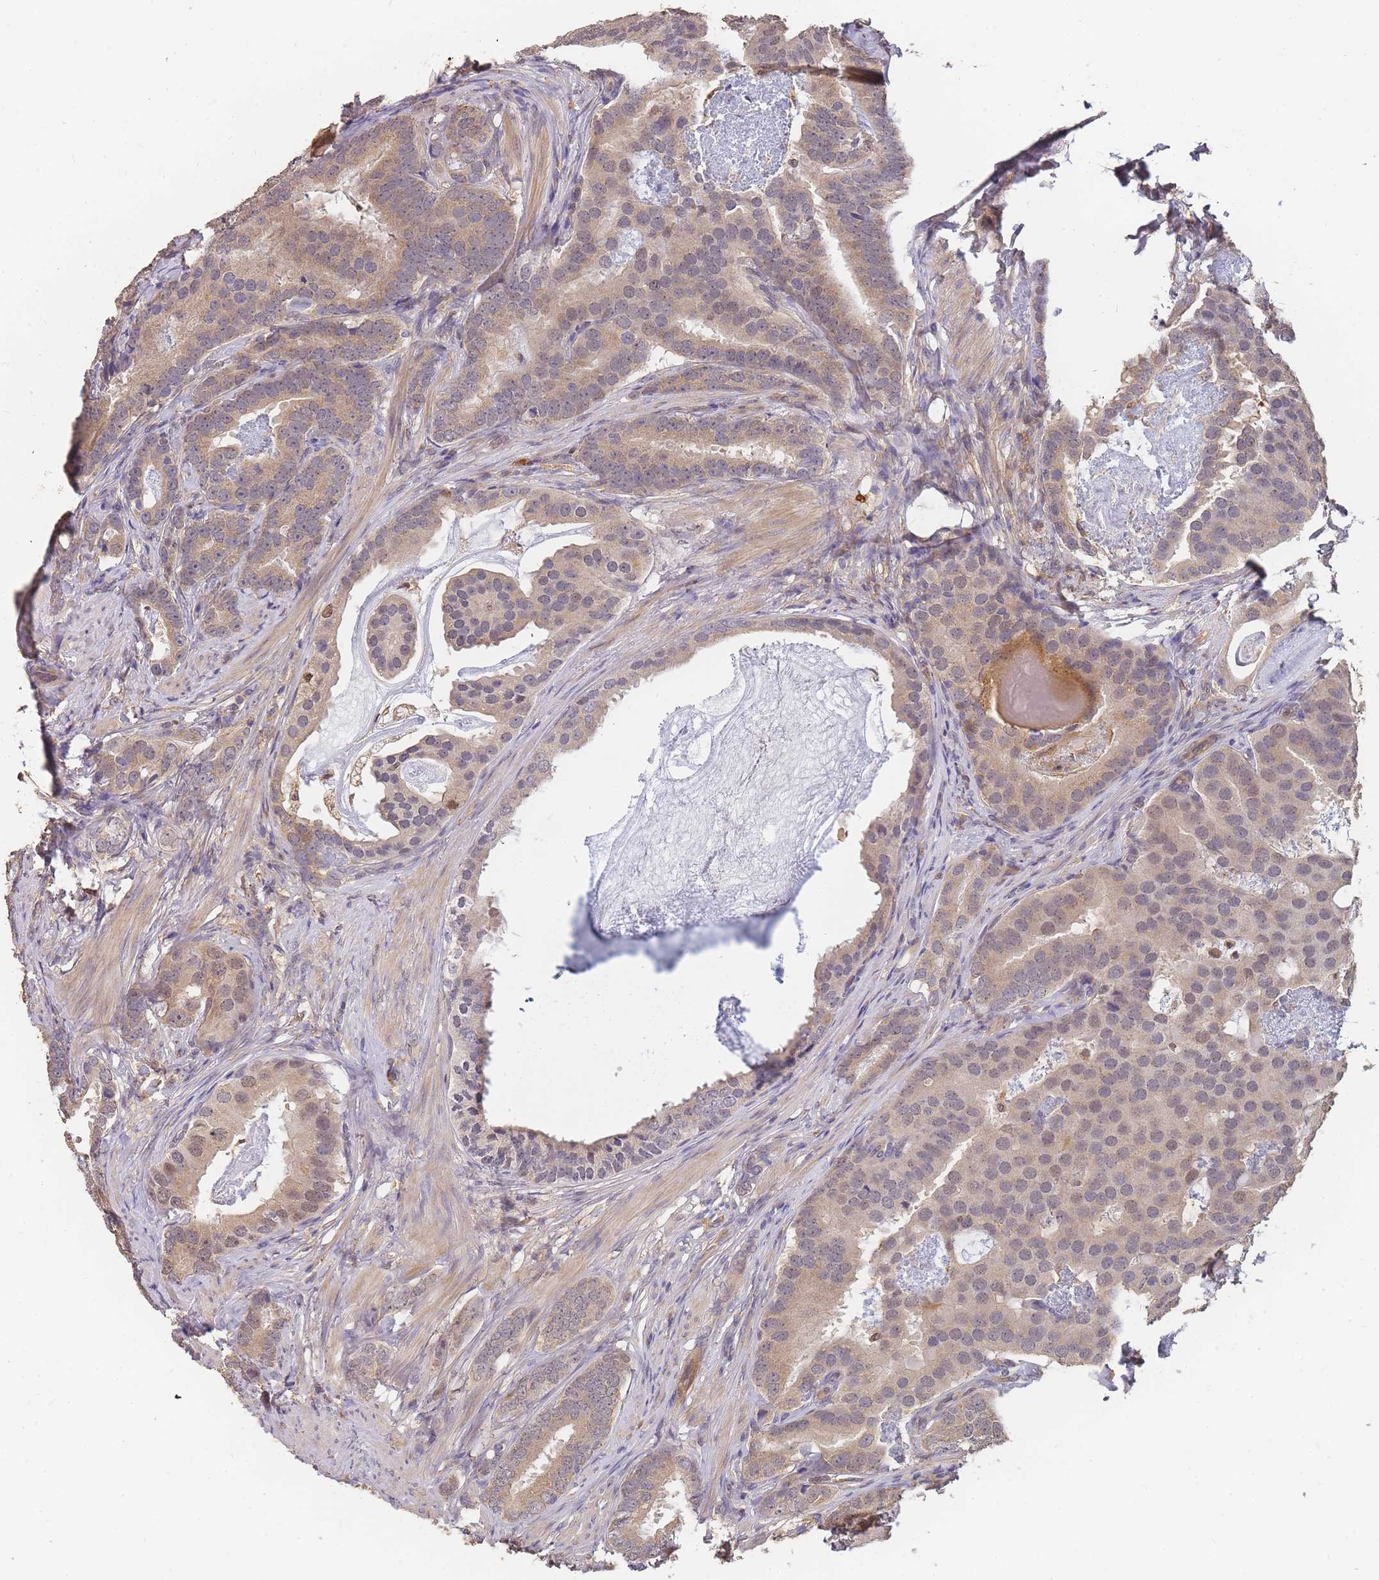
{"staining": {"intensity": "moderate", "quantity": ">75%", "location": "cytoplasmic/membranous,nuclear"}, "tissue": "prostate cancer", "cell_type": "Tumor cells", "image_type": "cancer", "snomed": [{"axis": "morphology", "description": "Adenocarcinoma, Low grade"}, {"axis": "topography", "description": "Prostate"}], "caption": "Immunohistochemistry (DAB (3,3'-diaminobenzidine)) staining of human prostate cancer (adenocarcinoma (low-grade)) reveals moderate cytoplasmic/membranous and nuclear protein expression in approximately >75% of tumor cells. (DAB (3,3'-diaminobenzidine) IHC, brown staining for protein, blue staining for nuclei).", "gene": "CDKN2AIPNL", "patient": {"sex": "male", "age": 71}}